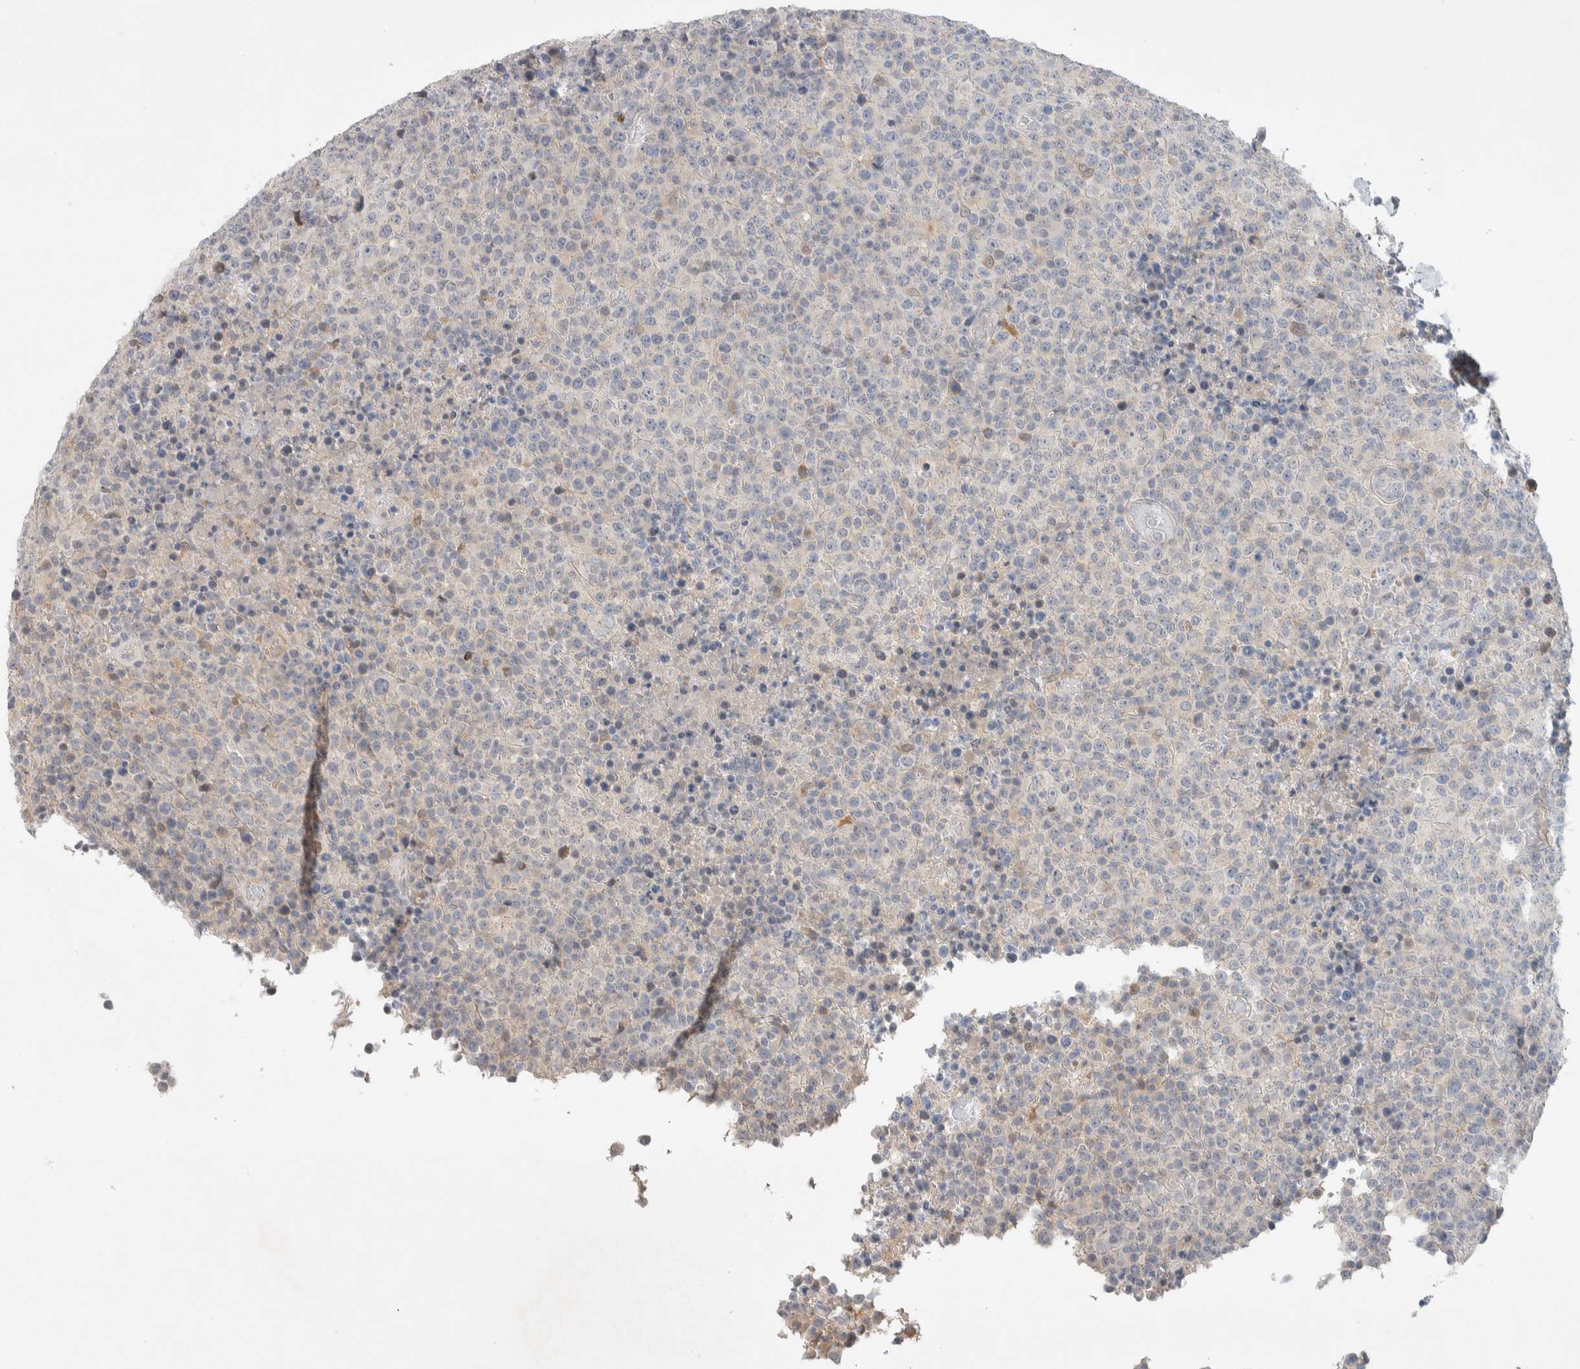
{"staining": {"intensity": "negative", "quantity": "none", "location": "none"}, "tissue": "lymphoma", "cell_type": "Tumor cells", "image_type": "cancer", "snomed": [{"axis": "morphology", "description": "Malignant lymphoma, non-Hodgkin's type, High grade"}, {"axis": "topography", "description": "Lymph node"}], "caption": "IHC of human lymphoma exhibits no expression in tumor cells.", "gene": "DEPTOR", "patient": {"sex": "male", "age": 13}}